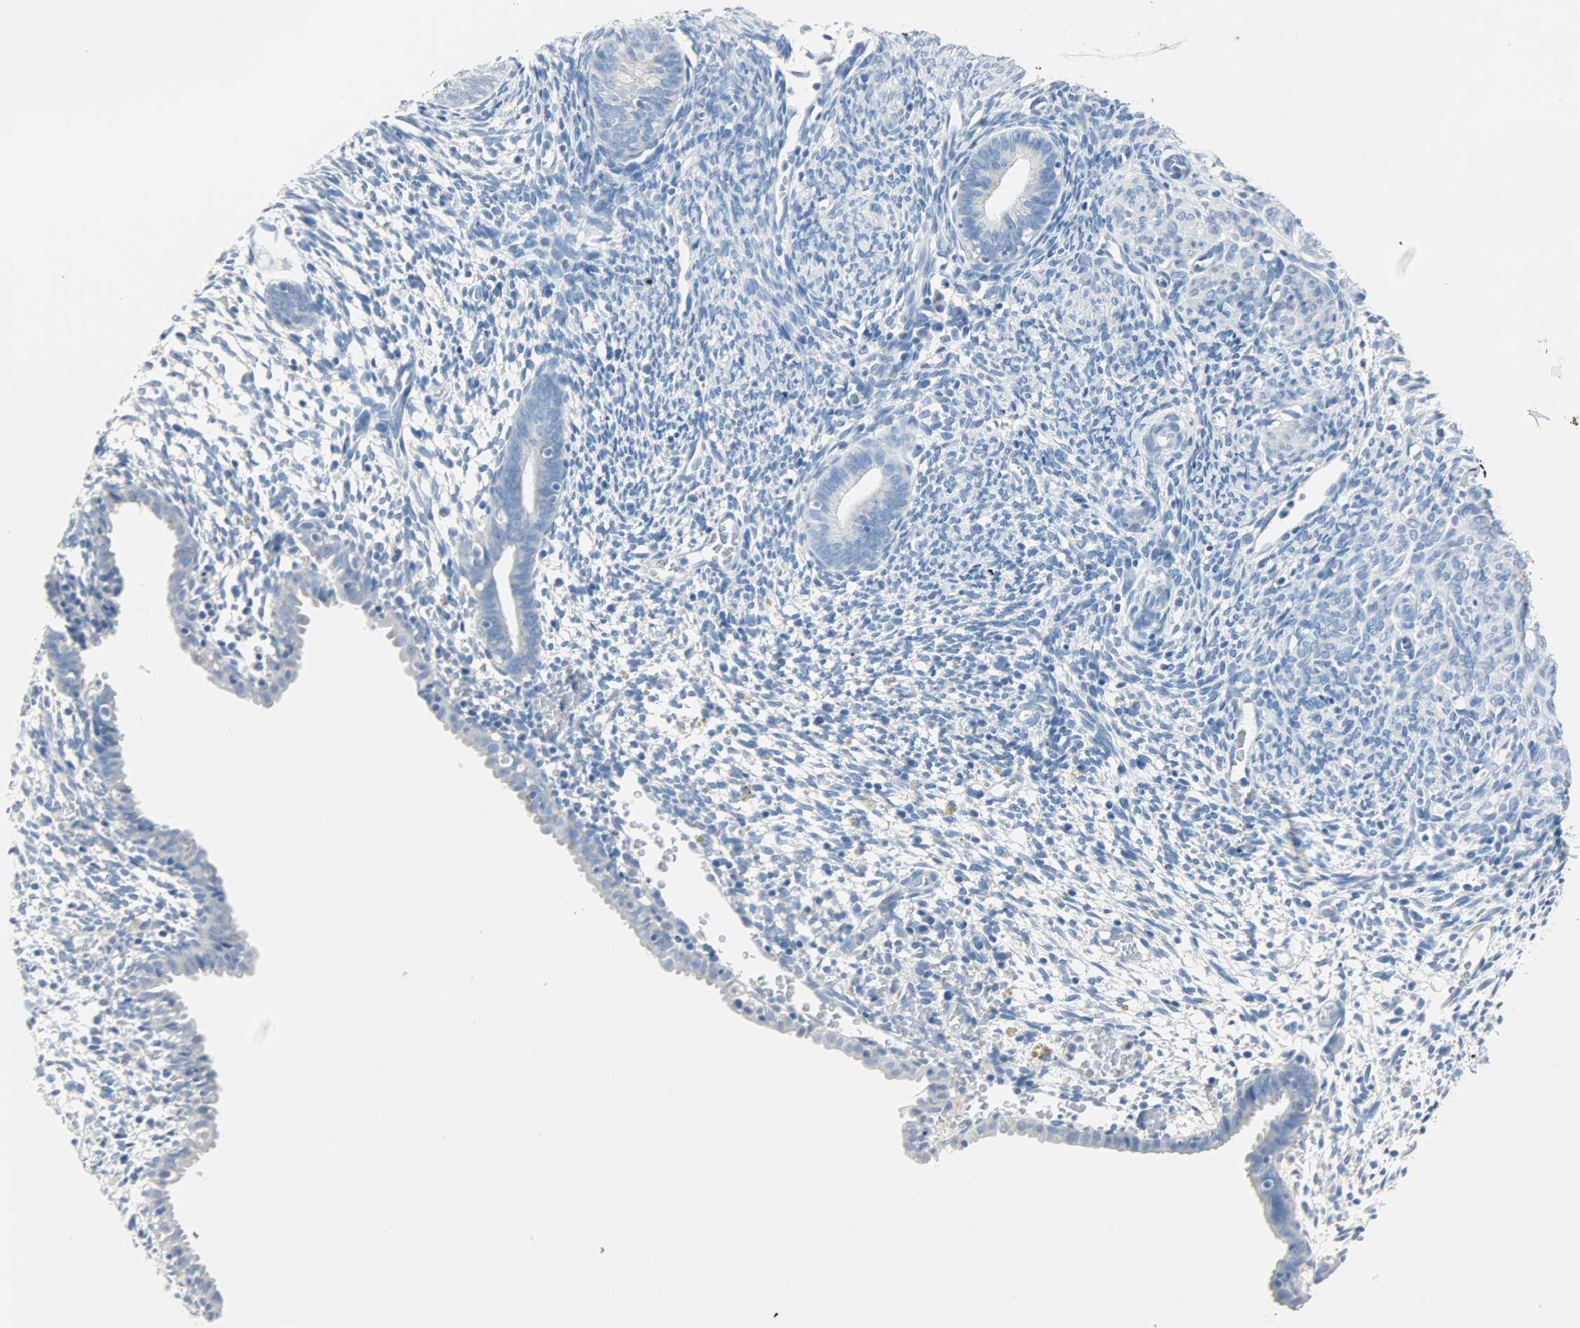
{"staining": {"intensity": "negative", "quantity": "none", "location": "none"}, "tissue": "endometrium", "cell_type": "Cells in endometrial stroma", "image_type": "normal", "snomed": [{"axis": "morphology", "description": "Normal tissue, NOS"}, {"axis": "morphology", "description": "Atrophy, NOS"}, {"axis": "topography", "description": "Uterus"}, {"axis": "topography", "description": "Endometrium"}], "caption": "A high-resolution photomicrograph shows IHC staining of normal endometrium, which shows no significant expression in cells in endometrial stroma.", "gene": "CA3", "patient": {"sex": "female", "age": 68}}